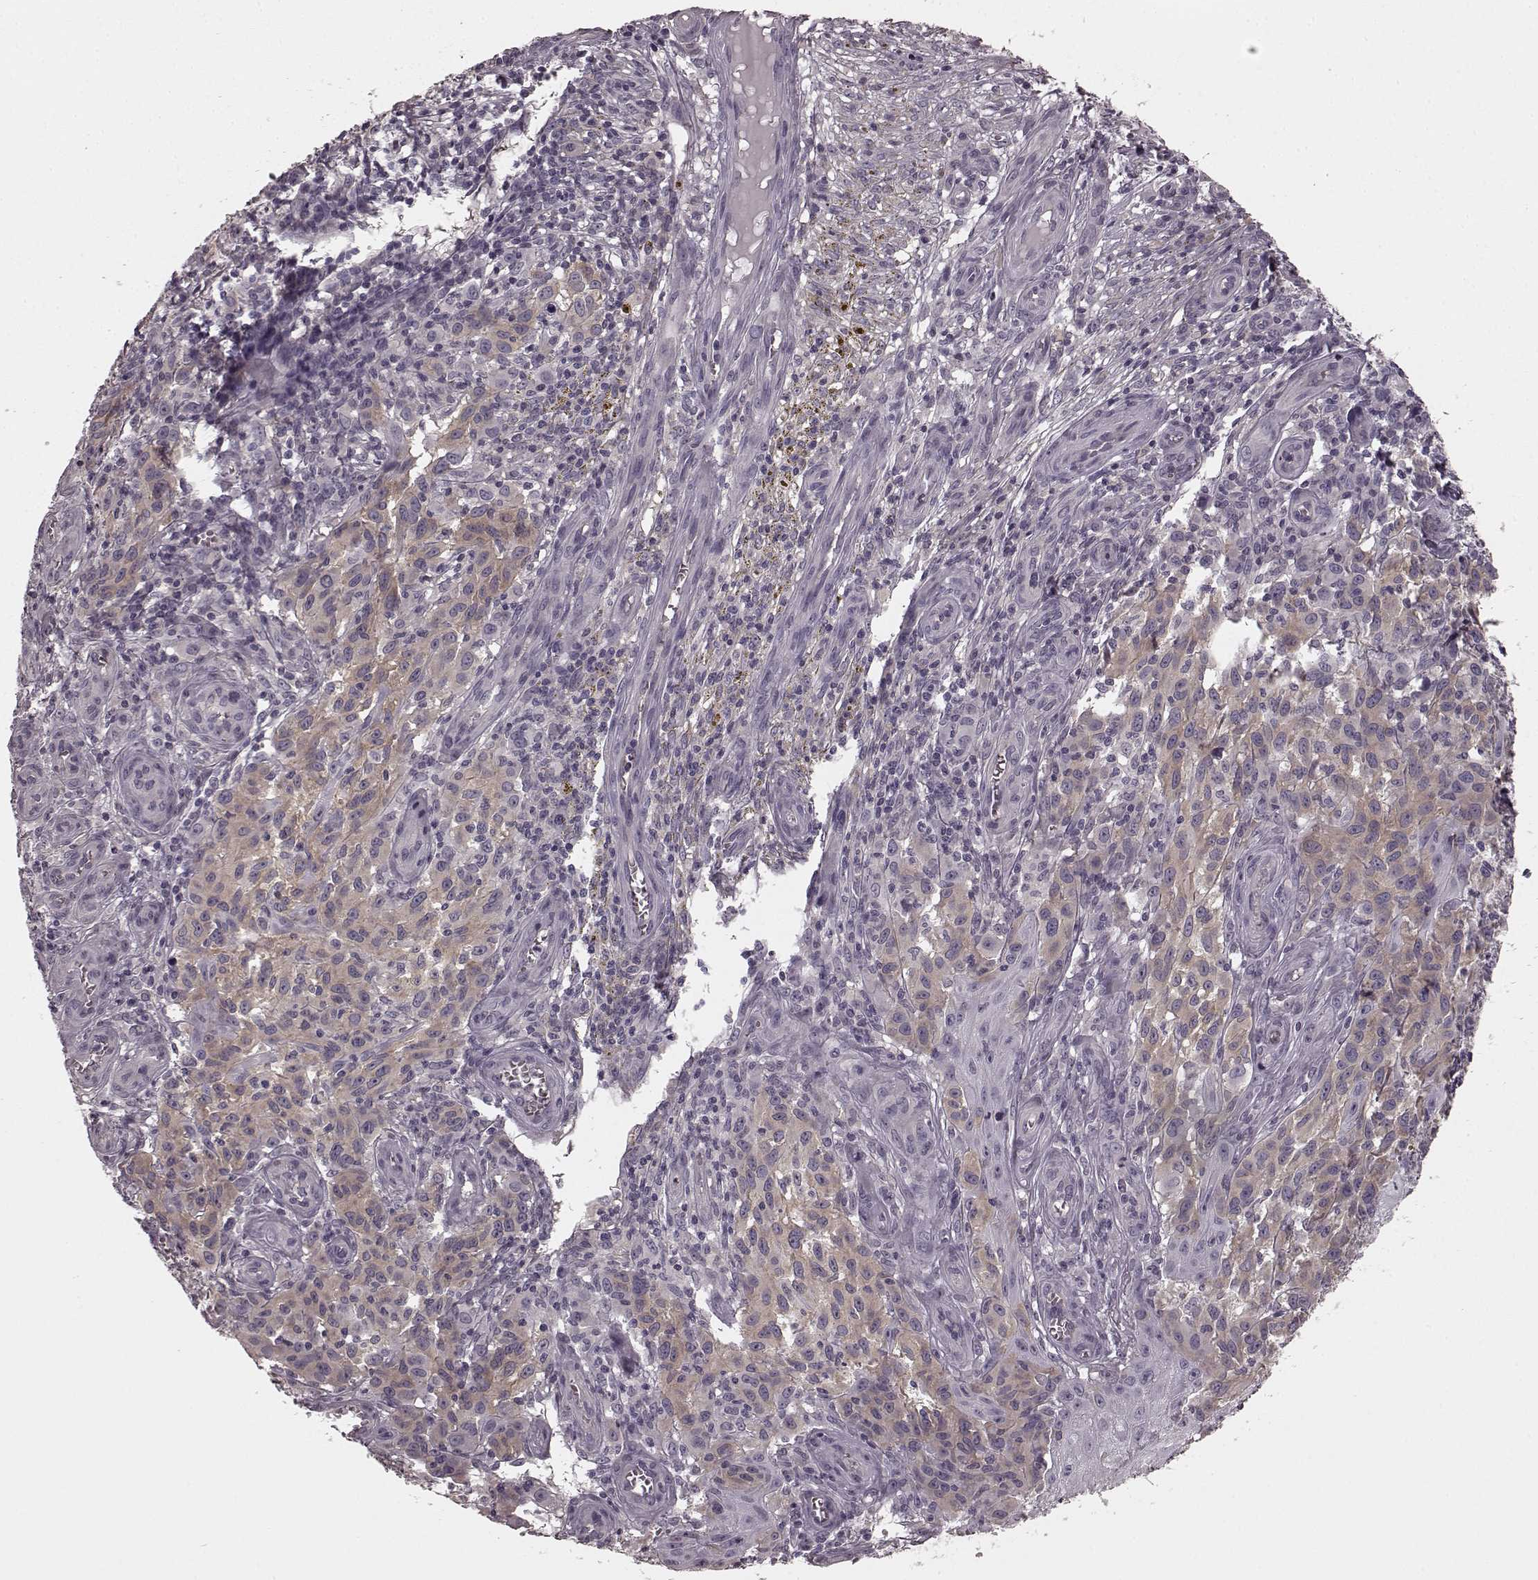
{"staining": {"intensity": "weak", "quantity": ">75%", "location": "cytoplasmic/membranous"}, "tissue": "melanoma", "cell_type": "Tumor cells", "image_type": "cancer", "snomed": [{"axis": "morphology", "description": "Malignant melanoma, NOS"}, {"axis": "topography", "description": "Skin"}], "caption": "IHC (DAB (3,3'-diaminobenzidine)) staining of human malignant melanoma reveals weak cytoplasmic/membranous protein expression in about >75% of tumor cells. The staining was performed using DAB, with brown indicating positive protein expression. Nuclei are stained blue with hematoxylin.", "gene": "PRKCE", "patient": {"sex": "female", "age": 53}}